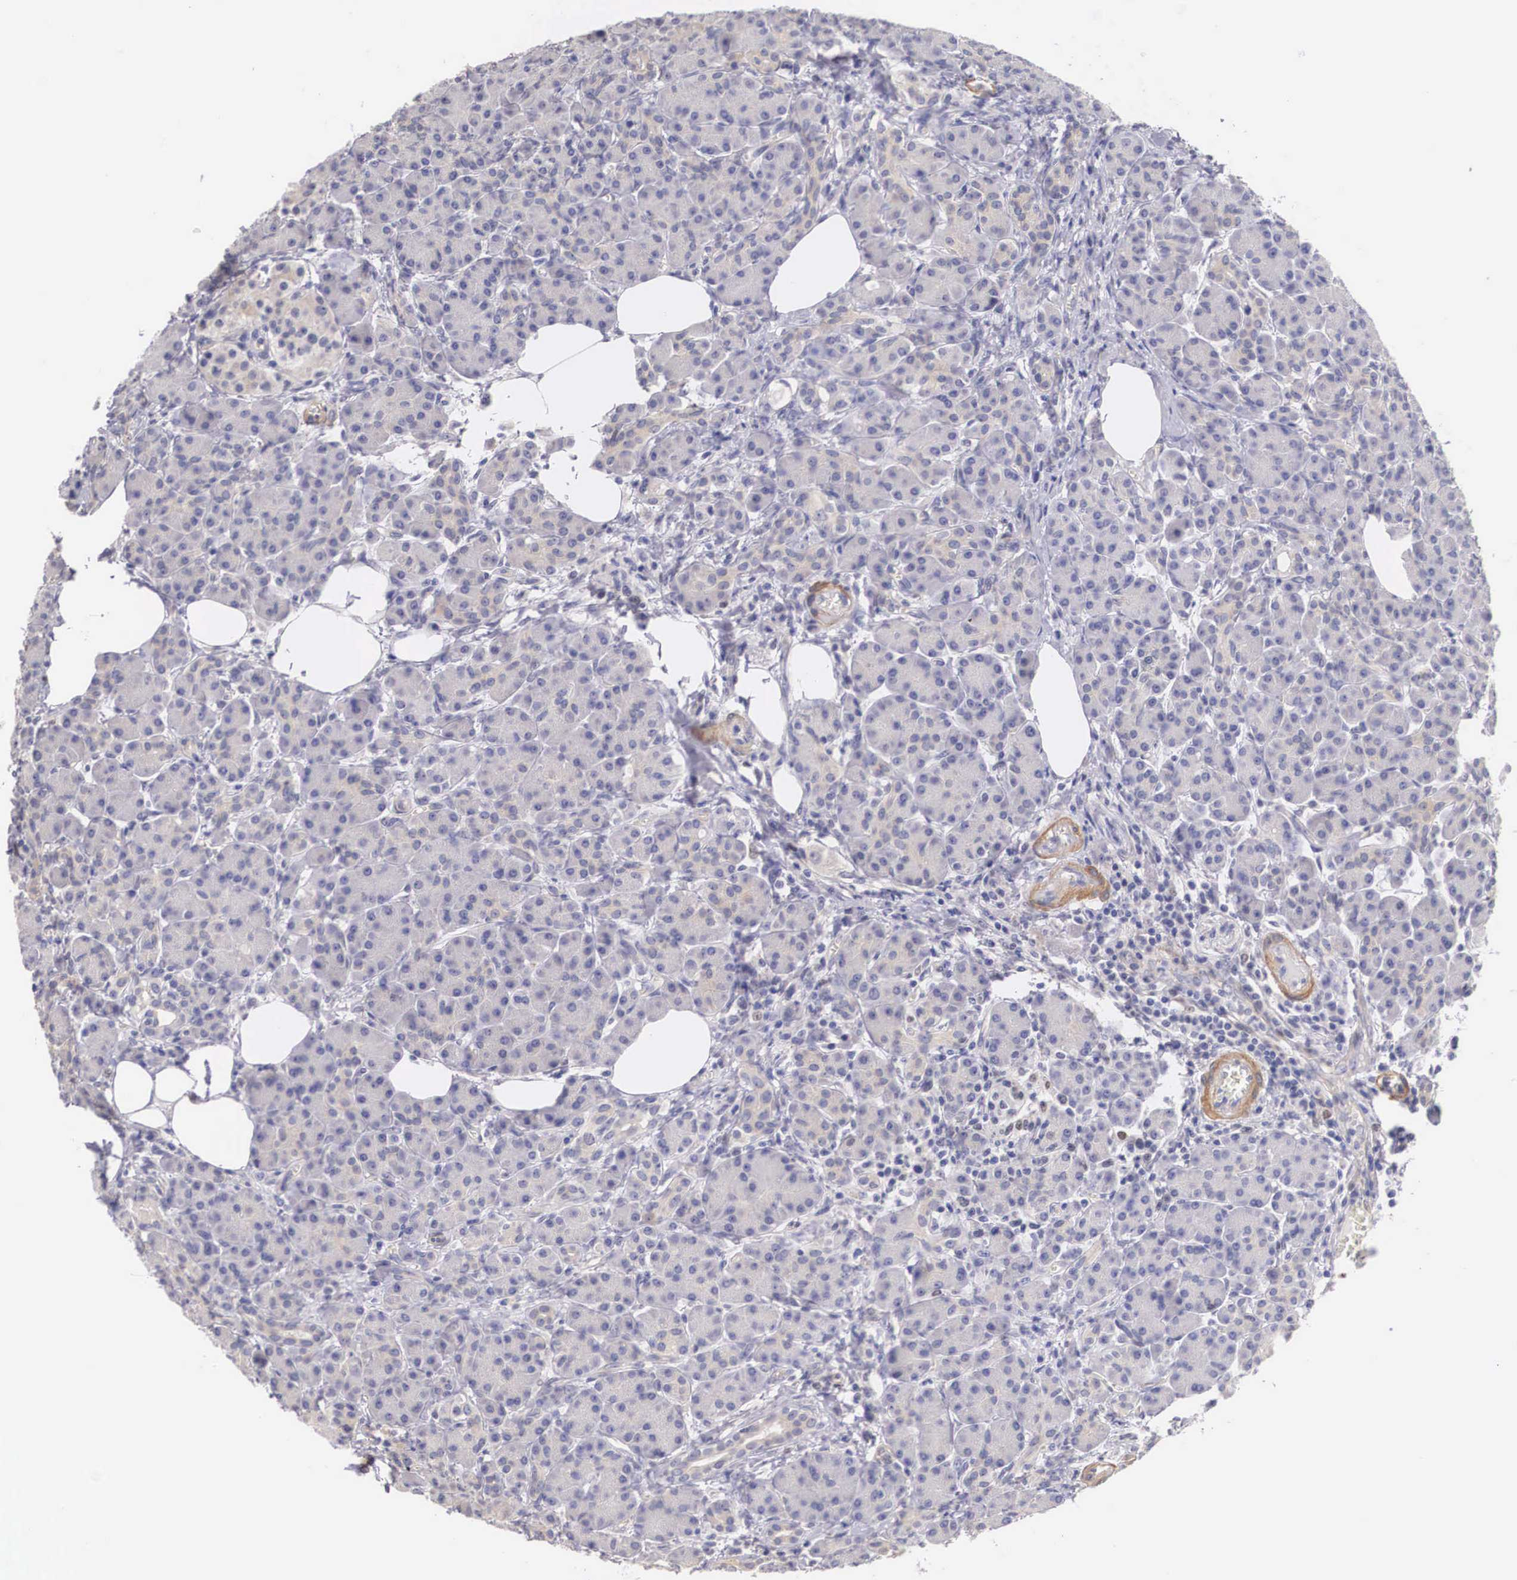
{"staining": {"intensity": "negative", "quantity": "none", "location": "none"}, "tissue": "pancreas", "cell_type": "Exocrine glandular cells", "image_type": "normal", "snomed": [{"axis": "morphology", "description": "Normal tissue, NOS"}, {"axis": "topography", "description": "Pancreas"}], "caption": "This is a micrograph of IHC staining of benign pancreas, which shows no positivity in exocrine glandular cells.", "gene": "ENOX2", "patient": {"sex": "female", "age": 73}}